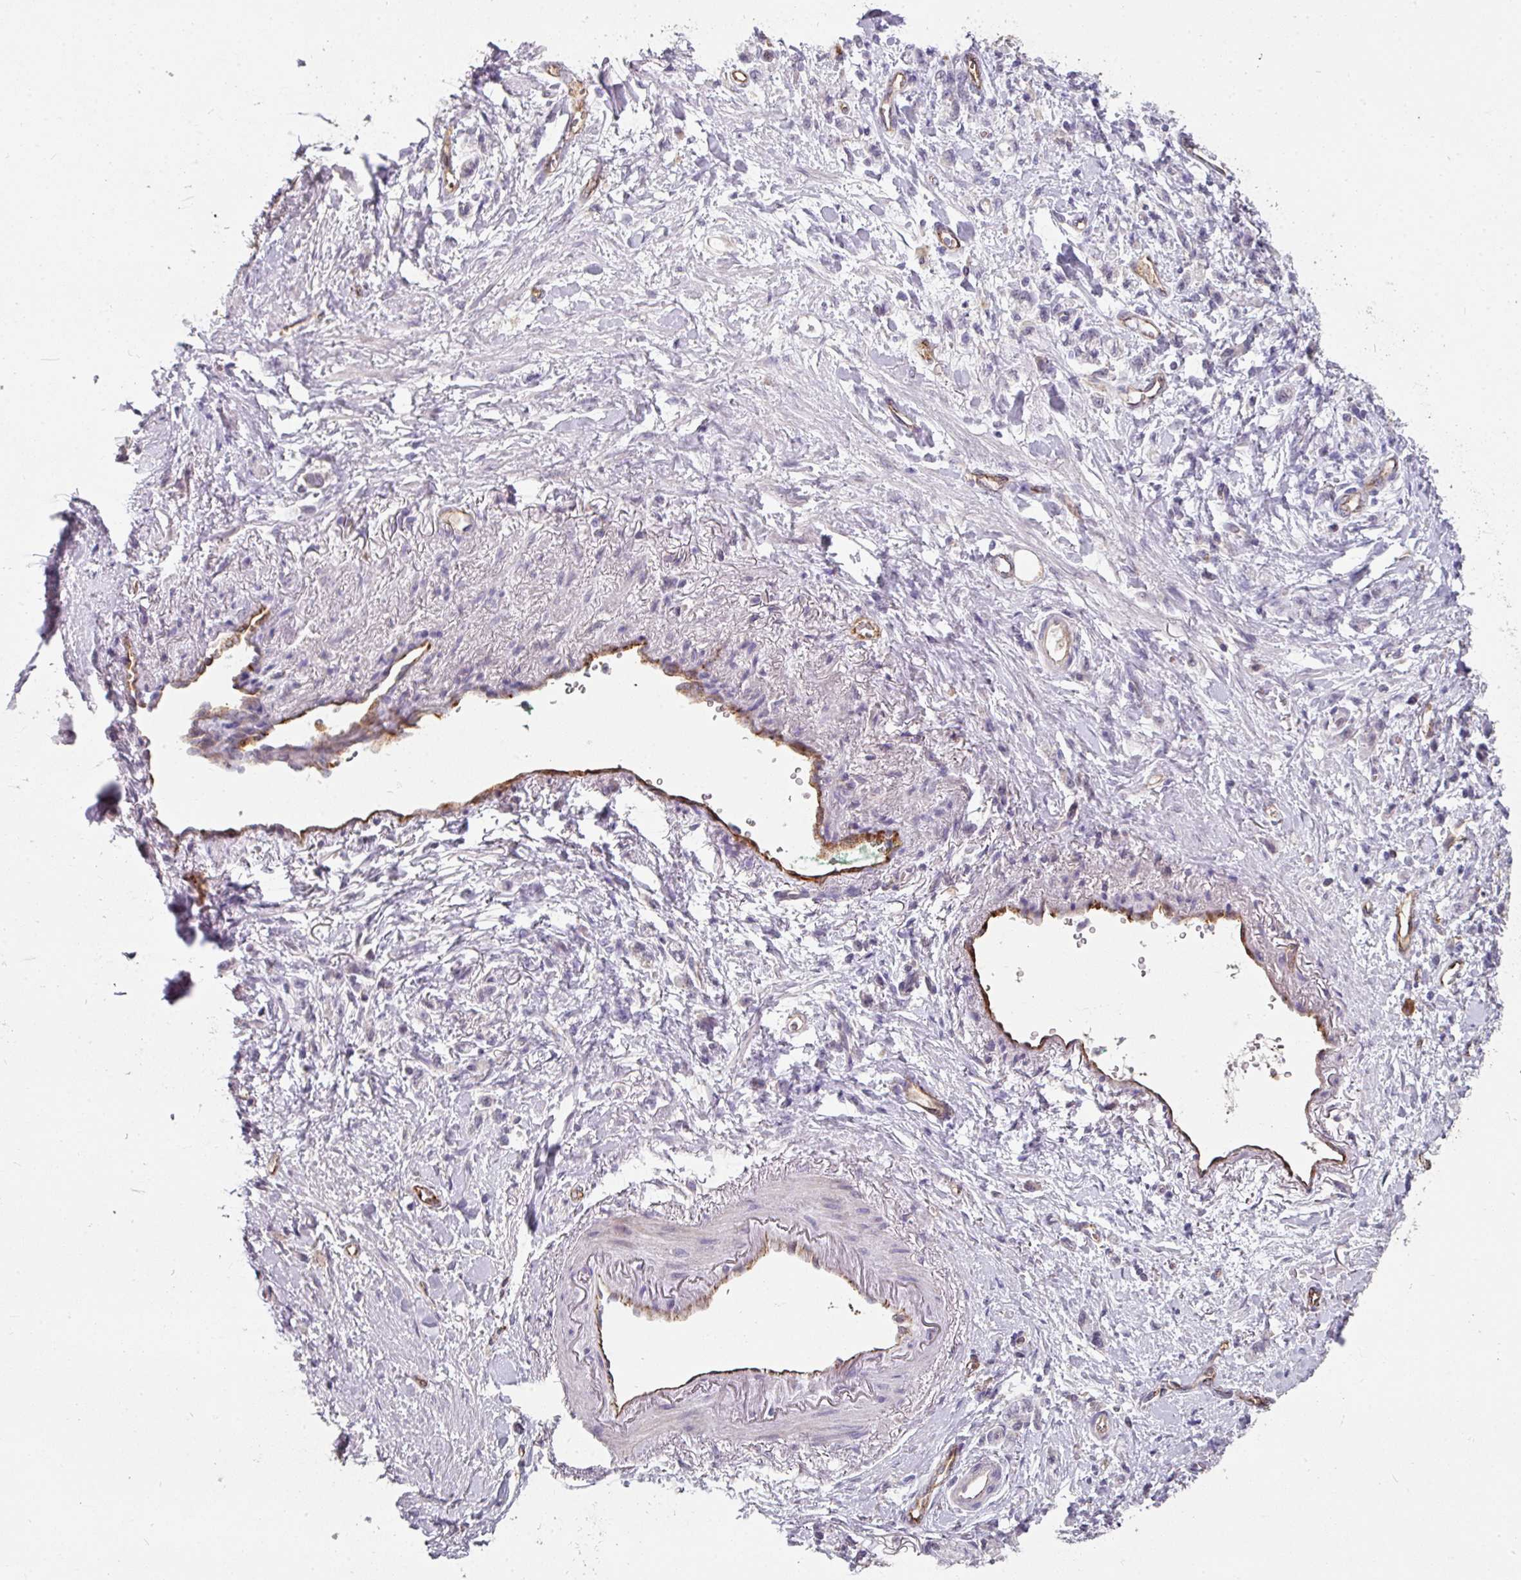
{"staining": {"intensity": "negative", "quantity": "none", "location": "none"}, "tissue": "stomach cancer", "cell_type": "Tumor cells", "image_type": "cancer", "snomed": [{"axis": "morphology", "description": "Adenocarcinoma, NOS"}, {"axis": "topography", "description": "Stomach"}], "caption": "Tumor cells show no significant staining in stomach adenocarcinoma.", "gene": "SIDT2", "patient": {"sex": "male", "age": 77}}